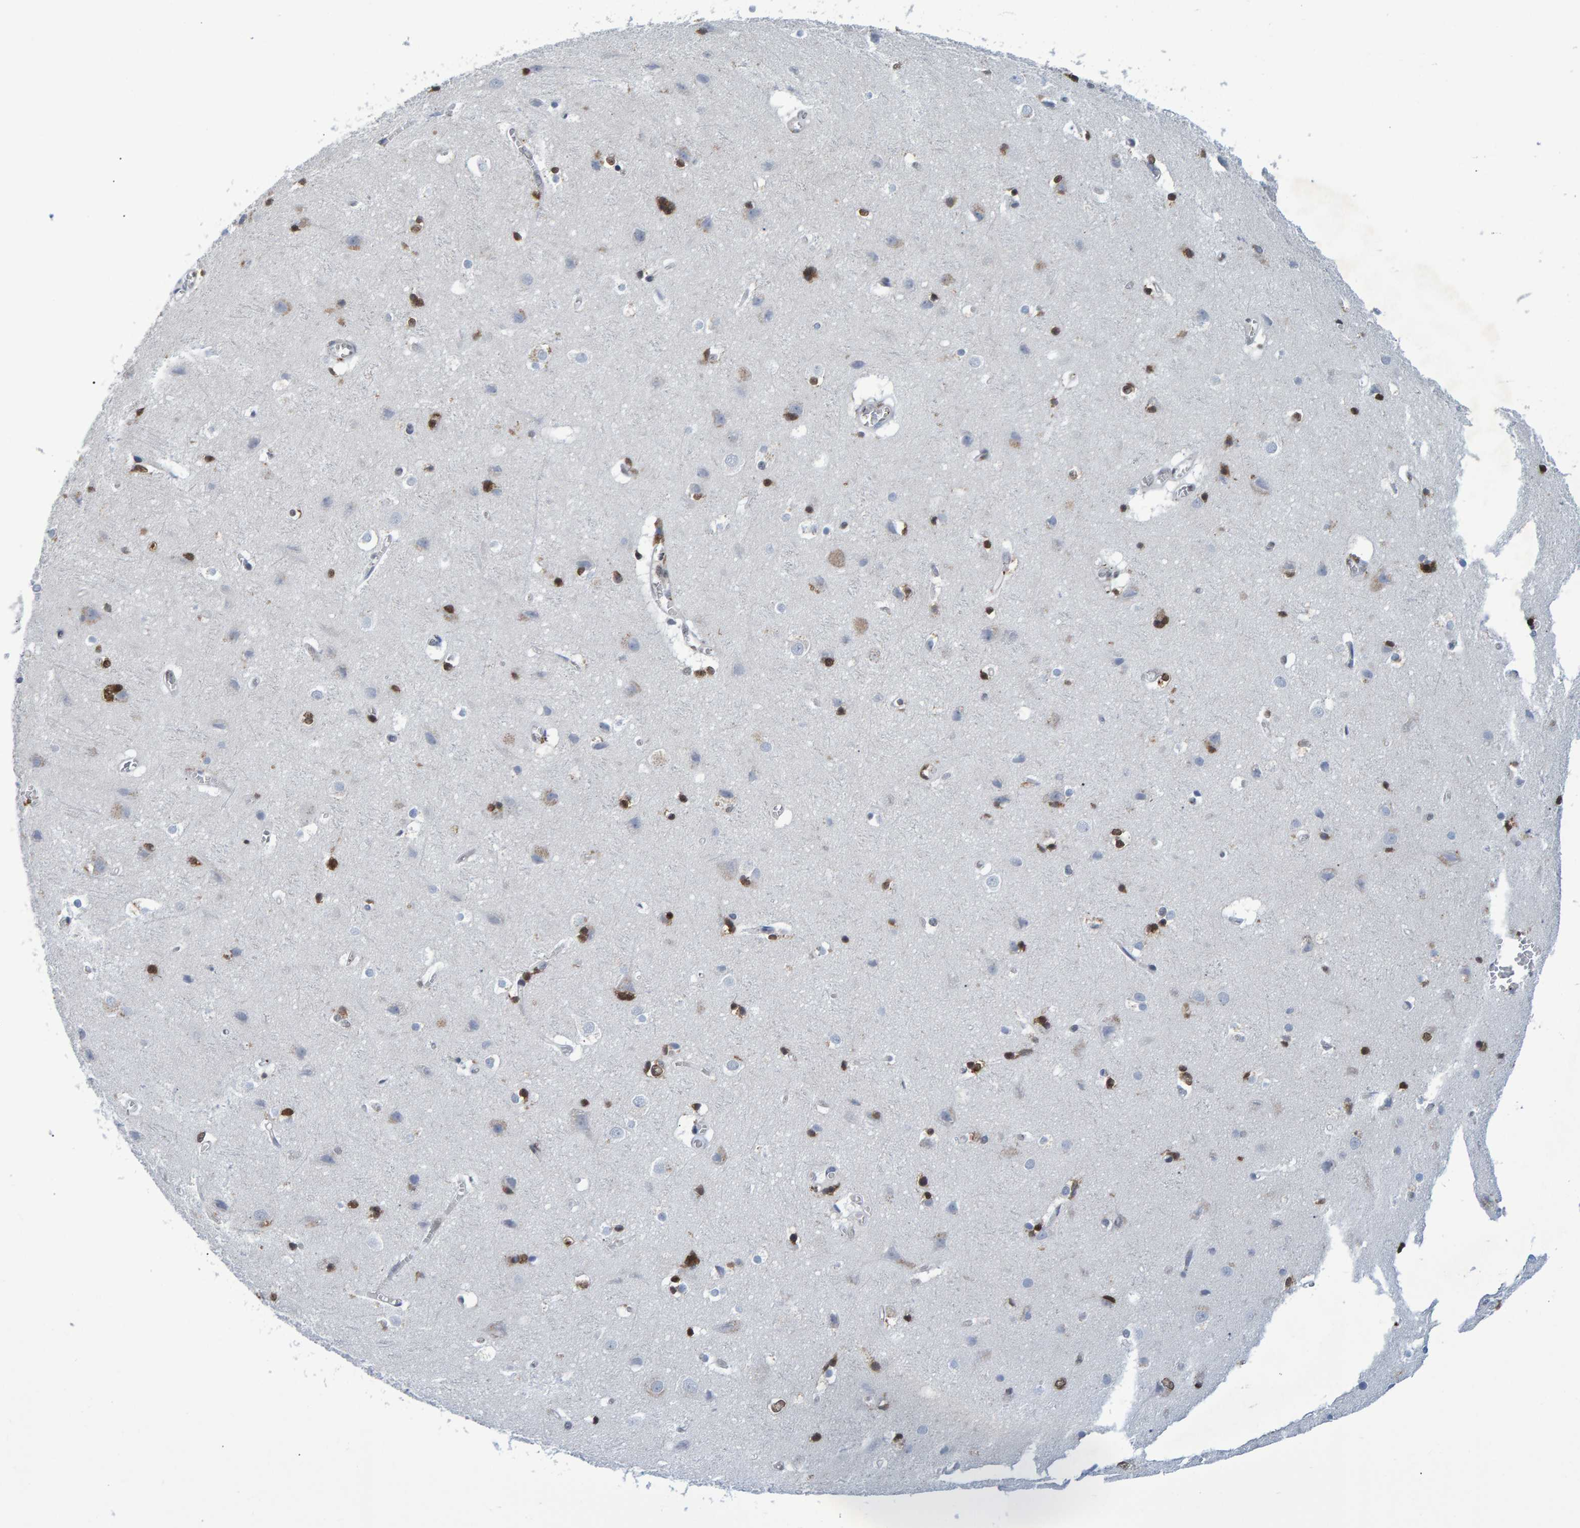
{"staining": {"intensity": "negative", "quantity": "none", "location": "none"}, "tissue": "cerebral cortex", "cell_type": "Endothelial cells", "image_type": "normal", "snomed": [{"axis": "morphology", "description": "Normal tissue, NOS"}, {"axis": "topography", "description": "Cerebral cortex"}], "caption": "A high-resolution image shows immunohistochemistry staining of normal cerebral cortex, which demonstrates no significant positivity in endothelial cells.", "gene": "QKI", "patient": {"sex": "male", "age": 54}}